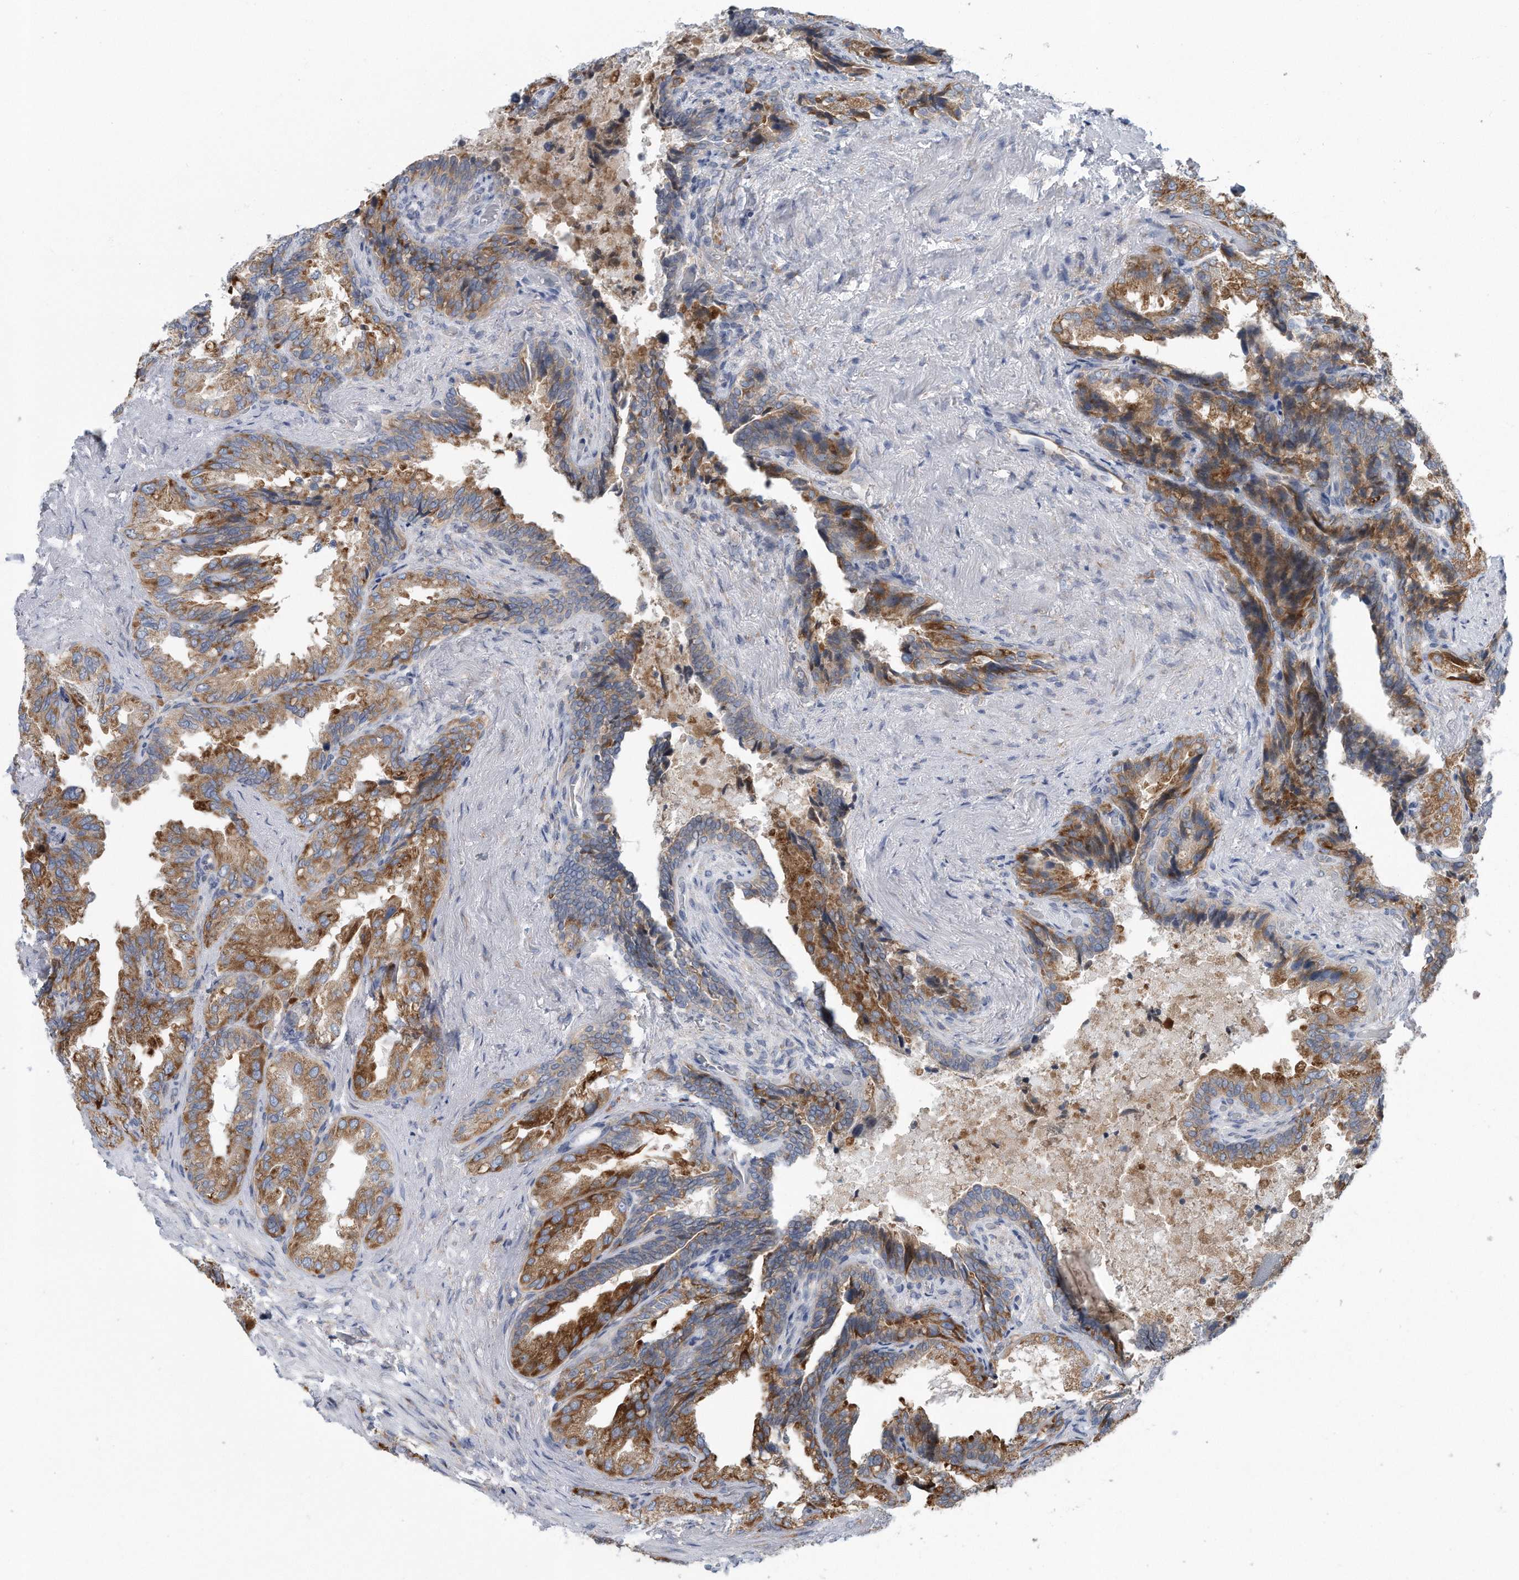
{"staining": {"intensity": "moderate", "quantity": ">75%", "location": "cytoplasmic/membranous"}, "tissue": "seminal vesicle", "cell_type": "Glandular cells", "image_type": "normal", "snomed": [{"axis": "morphology", "description": "Normal tissue, NOS"}, {"axis": "topography", "description": "Seminal veicle"}, {"axis": "topography", "description": "Peripheral nerve tissue"}], "caption": "Immunohistochemistry (DAB (3,3'-diaminobenzidine)) staining of normal seminal vesicle displays moderate cytoplasmic/membranous protein staining in about >75% of glandular cells.", "gene": "RPL26L1", "patient": {"sex": "male", "age": 63}}